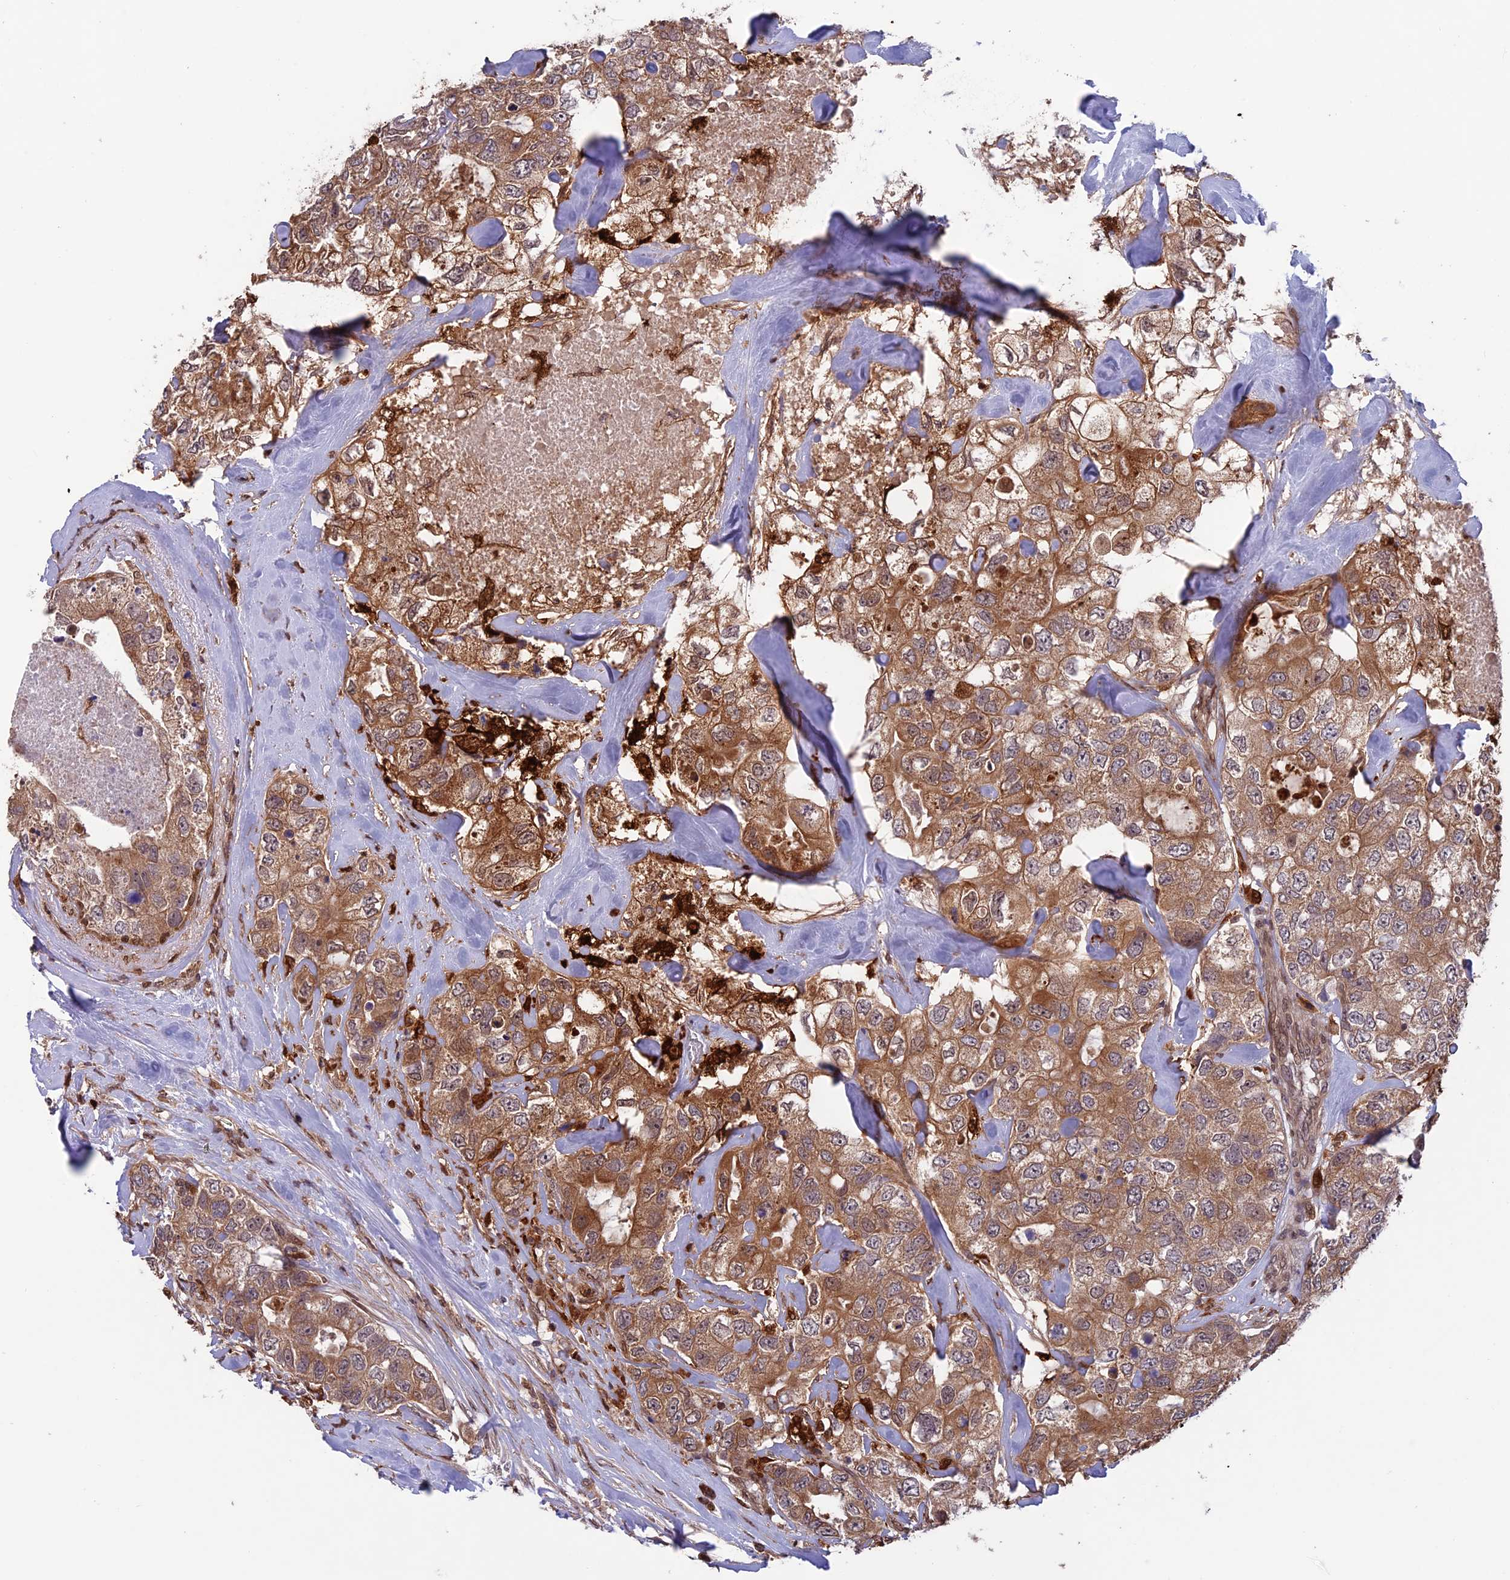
{"staining": {"intensity": "moderate", "quantity": ">75%", "location": "cytoplasmic/membranous"}, "tissue": "breast cancer", "cell_type": "Tumor cells", "image_type": "cancer", "snomed": [{"axis": "morphology", "description": "Duct carcinoma"}, {"axis": "topography", "description": "Breast"}], "caption": "Breast cancer (infiltrating ductal carcinoma) stained for a protein demonstrates moderate cytoplasmic/membranous positivity in tumor cells. (Brightfield microscopy of DAB IHC at high magnification).", "gene": "MAST2", "patient": {"sex": "female", "age": 62}}